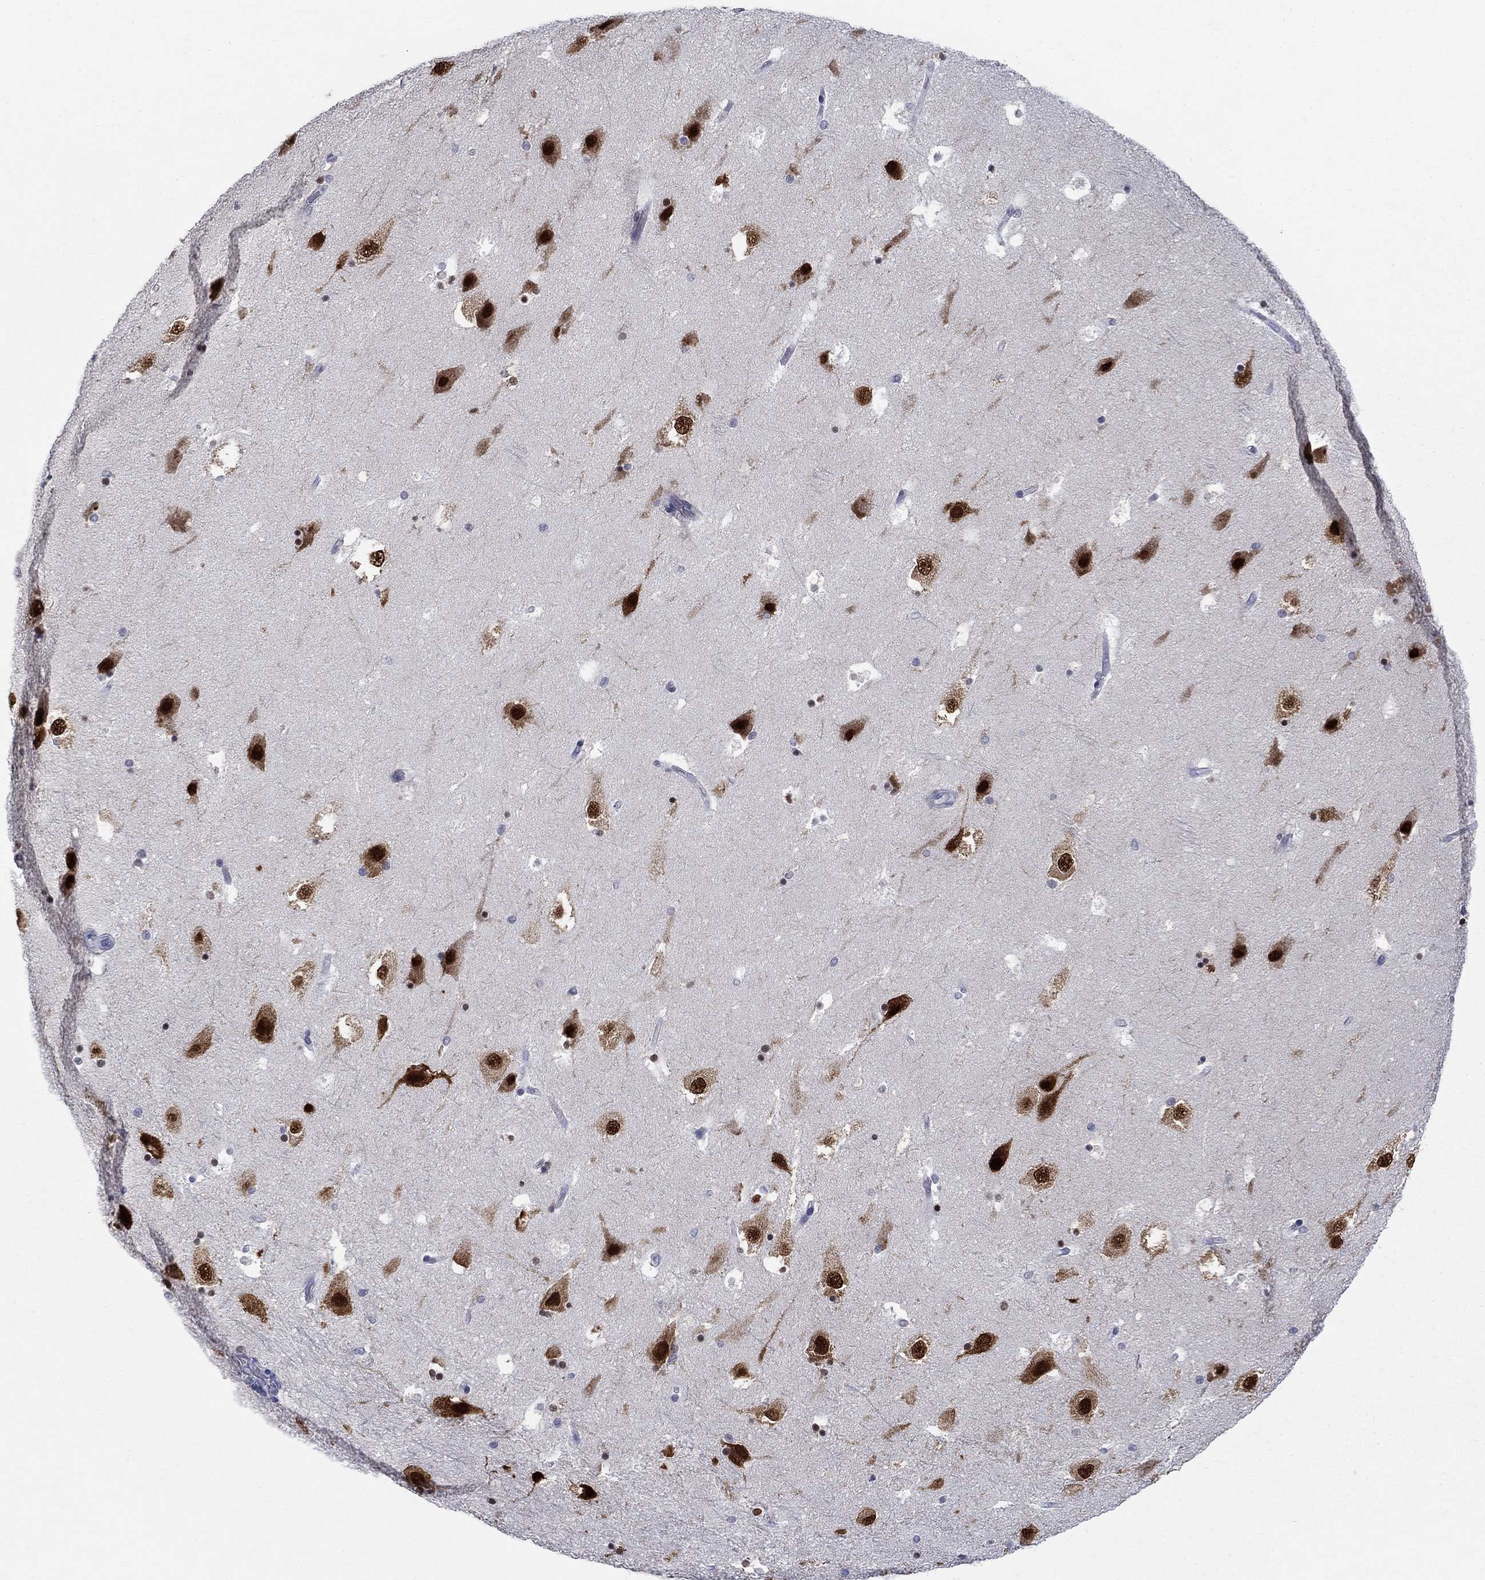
{"staining": {"intensity": "moderate", "quantity": "<25%", "location": "nuclear"}, "tissue": "hippocampus", "cell_type": "Glial cells", "image_type": "normal", "snomed": [{"axis": "morphology", "description": "Normal tissue, NOS"}, {"axis": "topography", "description": "Hippocampus"}], "caption": "Immunohistochemical staining of normal hippocampus shows moderate nuclear protein expression in approximately <25% of glial cells.", "gene": "ELAVL4", "patient": {"sex": "male", "age": 51}}